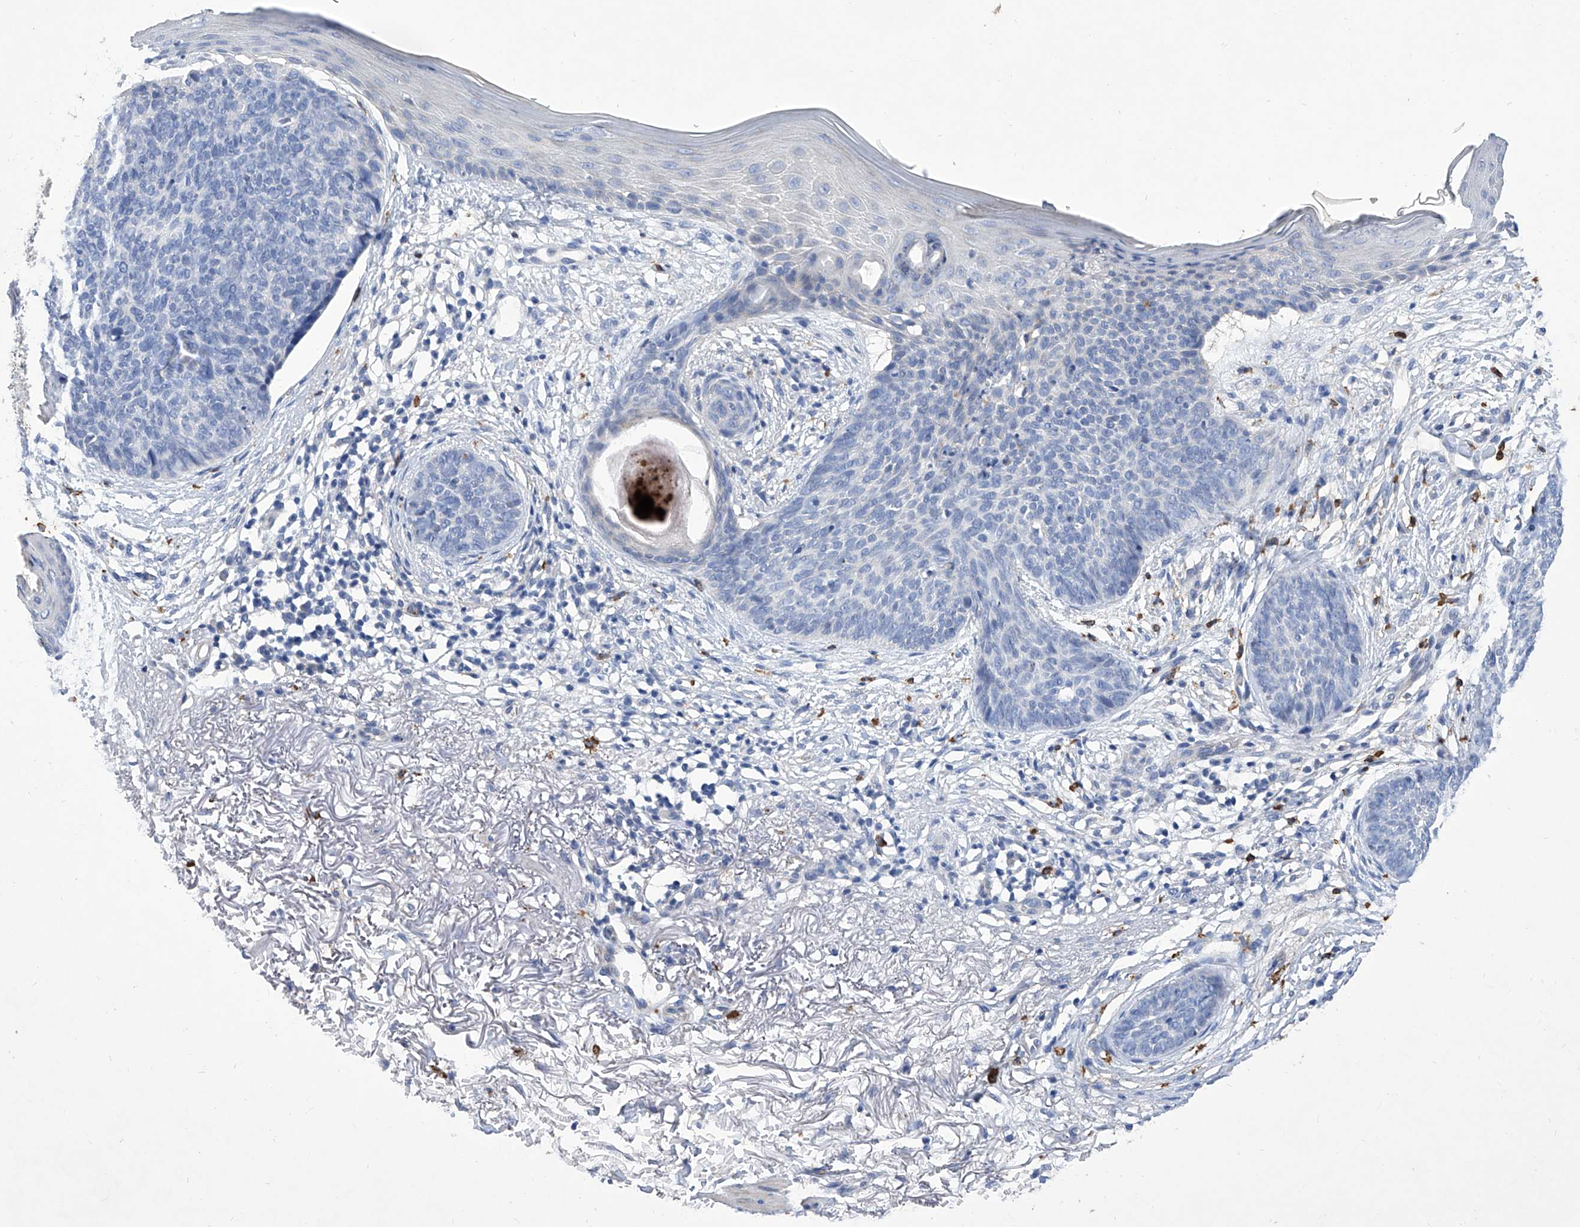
{"staining": {"intensity": "negative", "quantity": "none", "location": "none"}, "tissue": "skin cancer", "cell_type": "Tumor cells", "image_type": "cancer", "snomed": [{"axis": "morphology", "description": "Basal cell carcinoma"}, {"axis": "topography", "description": "Skin"}], "caption": "The micrograph displays no significant positivity in tumor cells of skin cancer.", "gene": "IFNL2", "patient": {"sex": "female", "age": 70}}